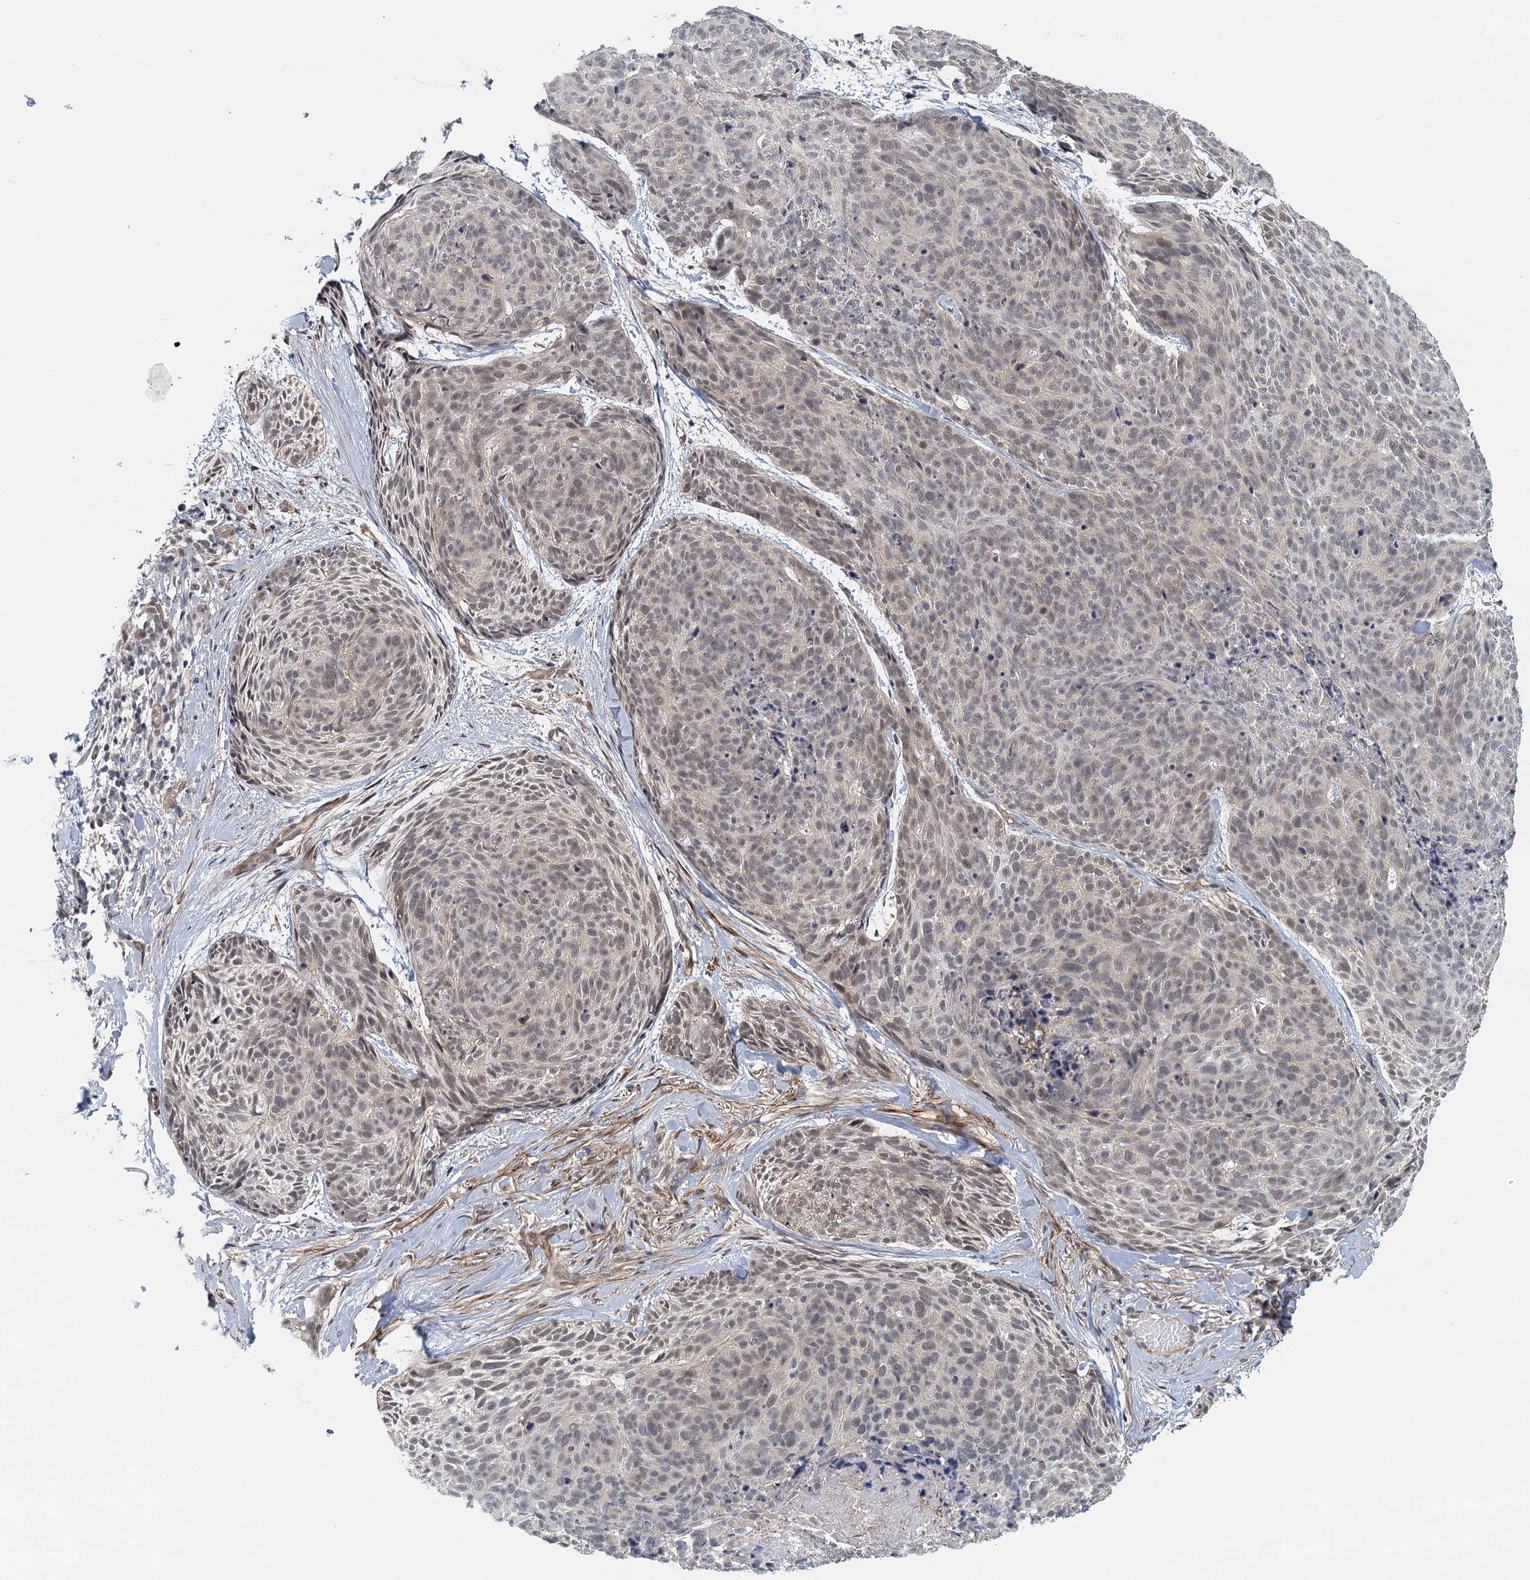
{"staining": {"intensity": "weak", "quantity": ">75%", "location": "nuclear"}, "tissue": "skin cancer", "cell_type": "Tumor cells", "image_type": "cancer", "snomed": [{"axis": "morphology", "description": "Normal tissue, NOS"}, {"axis": "morphology", "description": "Basal cell carcinoma"}, {"axis": "topography", "description": "Skin"}], "caption": "This is an image of IHC staining of basal cell carcinoma (skin), which shows weak positivity in the nuclear of tumor cells.", "gene": "TAS2R42", "patient": {"sex": "male", "age": 66}}